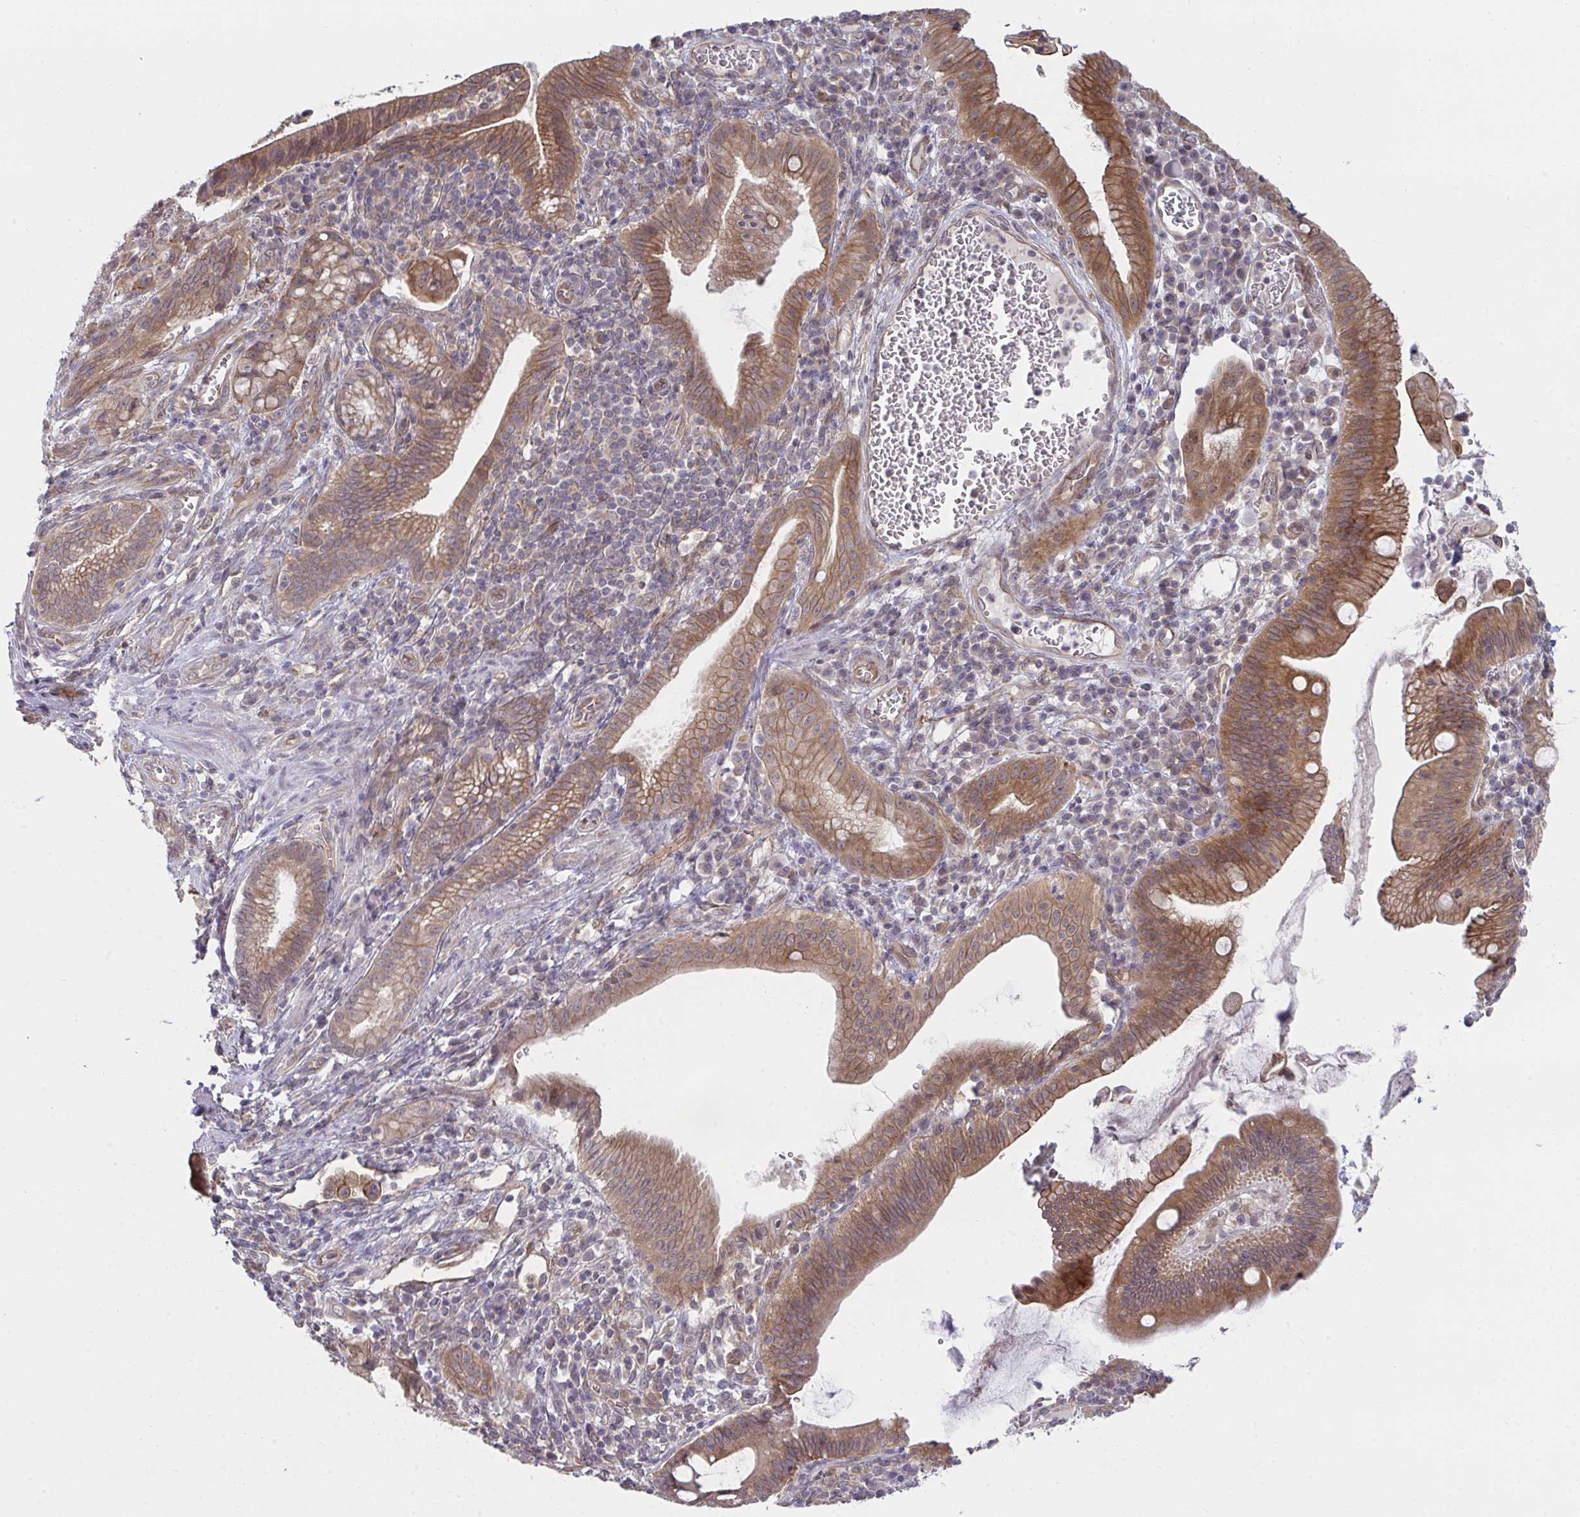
{"staining": {"intensity": "moderate", "quantity": ">75%", "location": "cytoplasmic/membranous"}, "tissue": "pancreatic cancer", "cell_type": "Tumor cells", "image_type": "cancer", "snomed": [{"axis": "morphology", "description": "Adenocarcinoma, NOS"}, {"axis": "topography", "description": "Pancreas"}], "caption": "A photomicrograph showing moderate cytoplasmic/membranous expression in about >75% of tumor cells in pancreatic cancer (adenocarcinoma), as visualized by brown immunohistochemical staining.", "gene": "CASP9", "patient": {"sex": "male", "age": 68}}